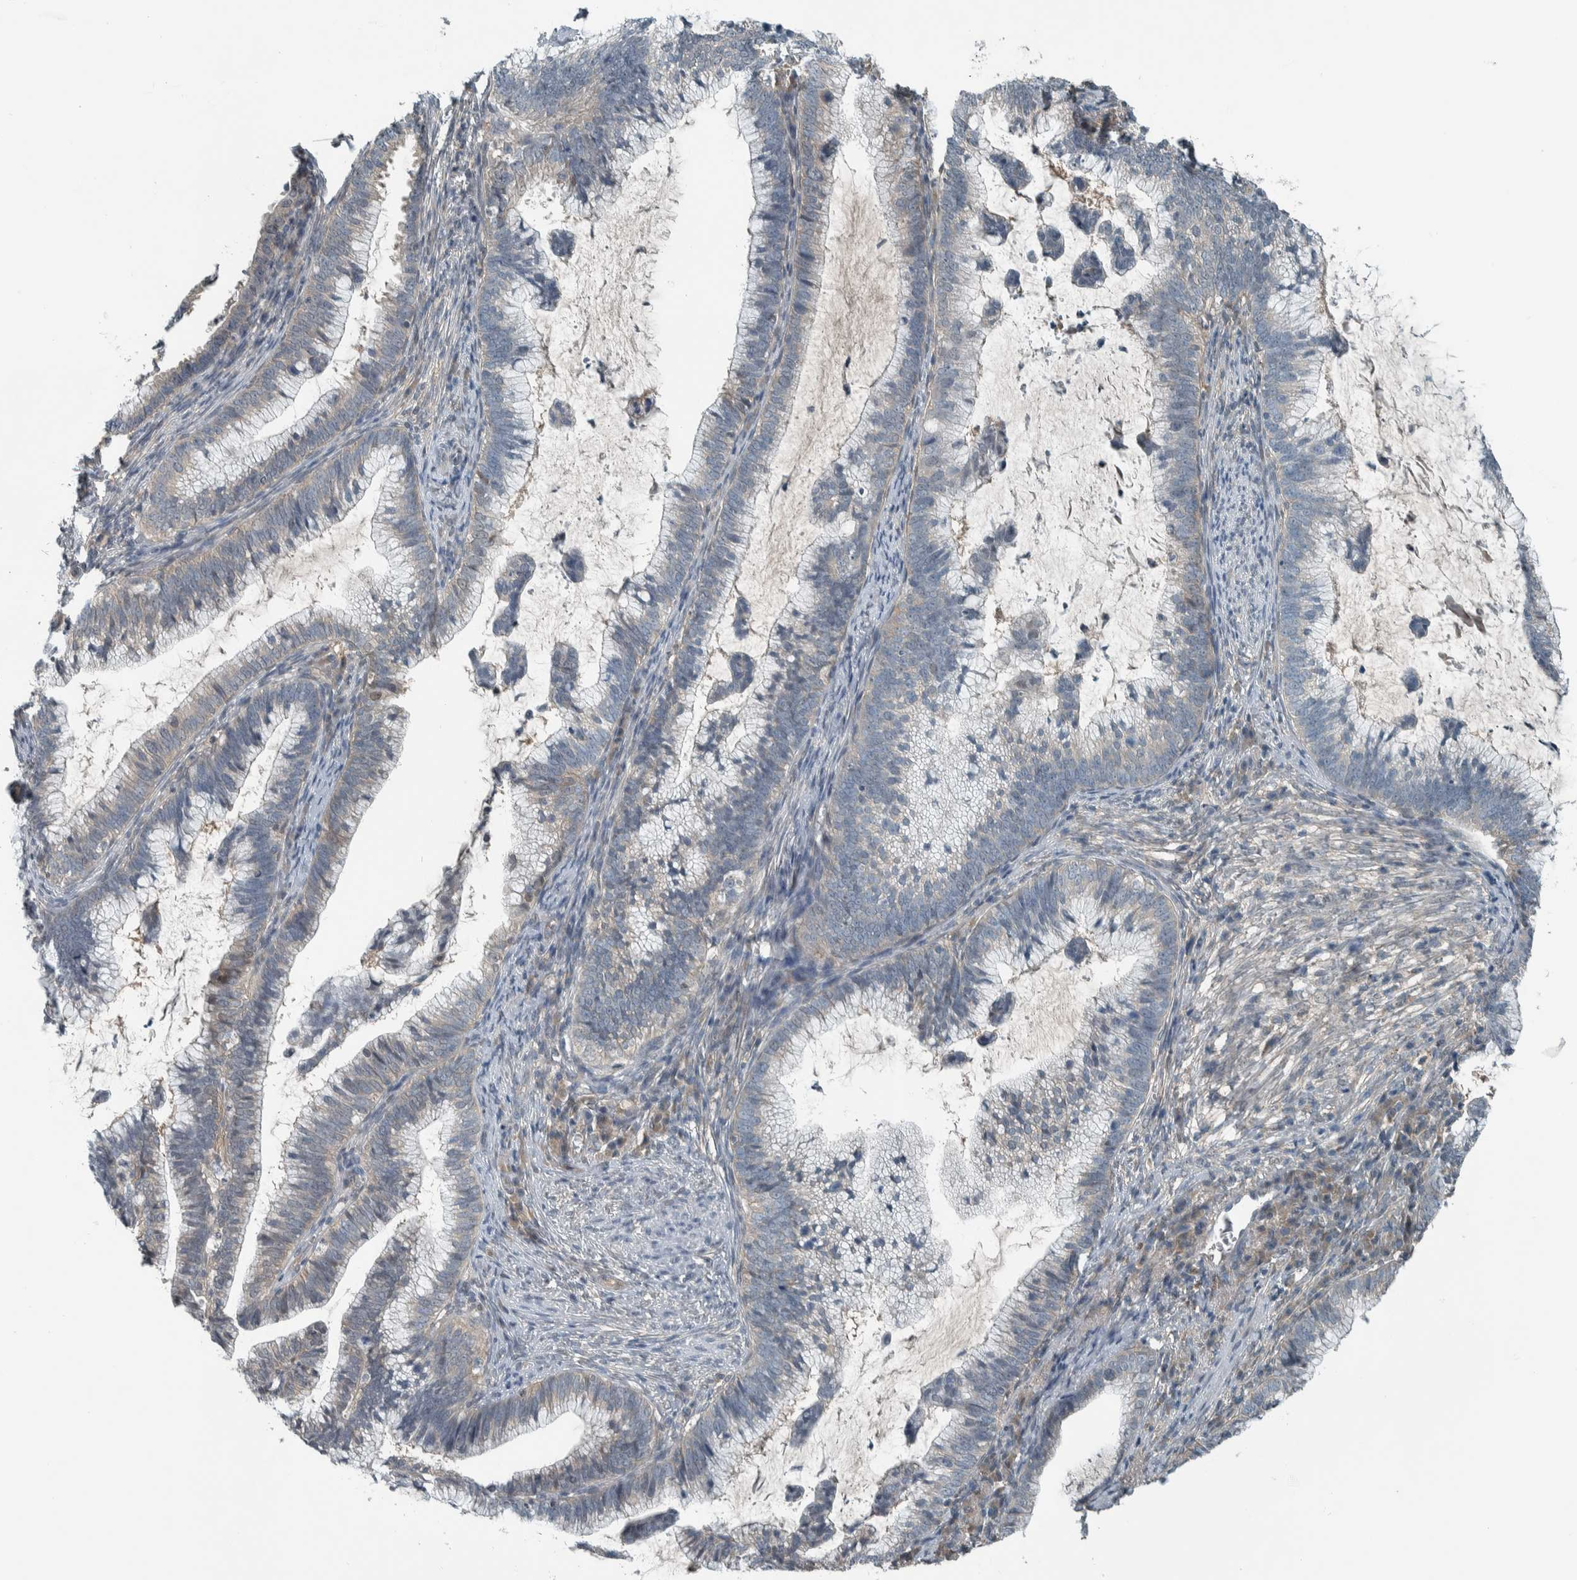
{"staining": {"intensity": "negative", "quantity": "none", "location": "none"}, "tissue": "cervical cancer", "cell_type": "Tumor cells", "image_type": "cancer", "snomed": [{"axis": "morphology", "description": "Adenocarcinoma, NOS"}, {"axis": "topography", "description": "Cervix"}], "caption": "The histopathology image exhibits no staining of tumor cells in cervical cancer. (DAB (3,3'-diaminobenzidine) IHC visualized using brightfield microscopy, high magnification).", "gene": "ALAD", "patient": {"sex": "female", "age": 36}}